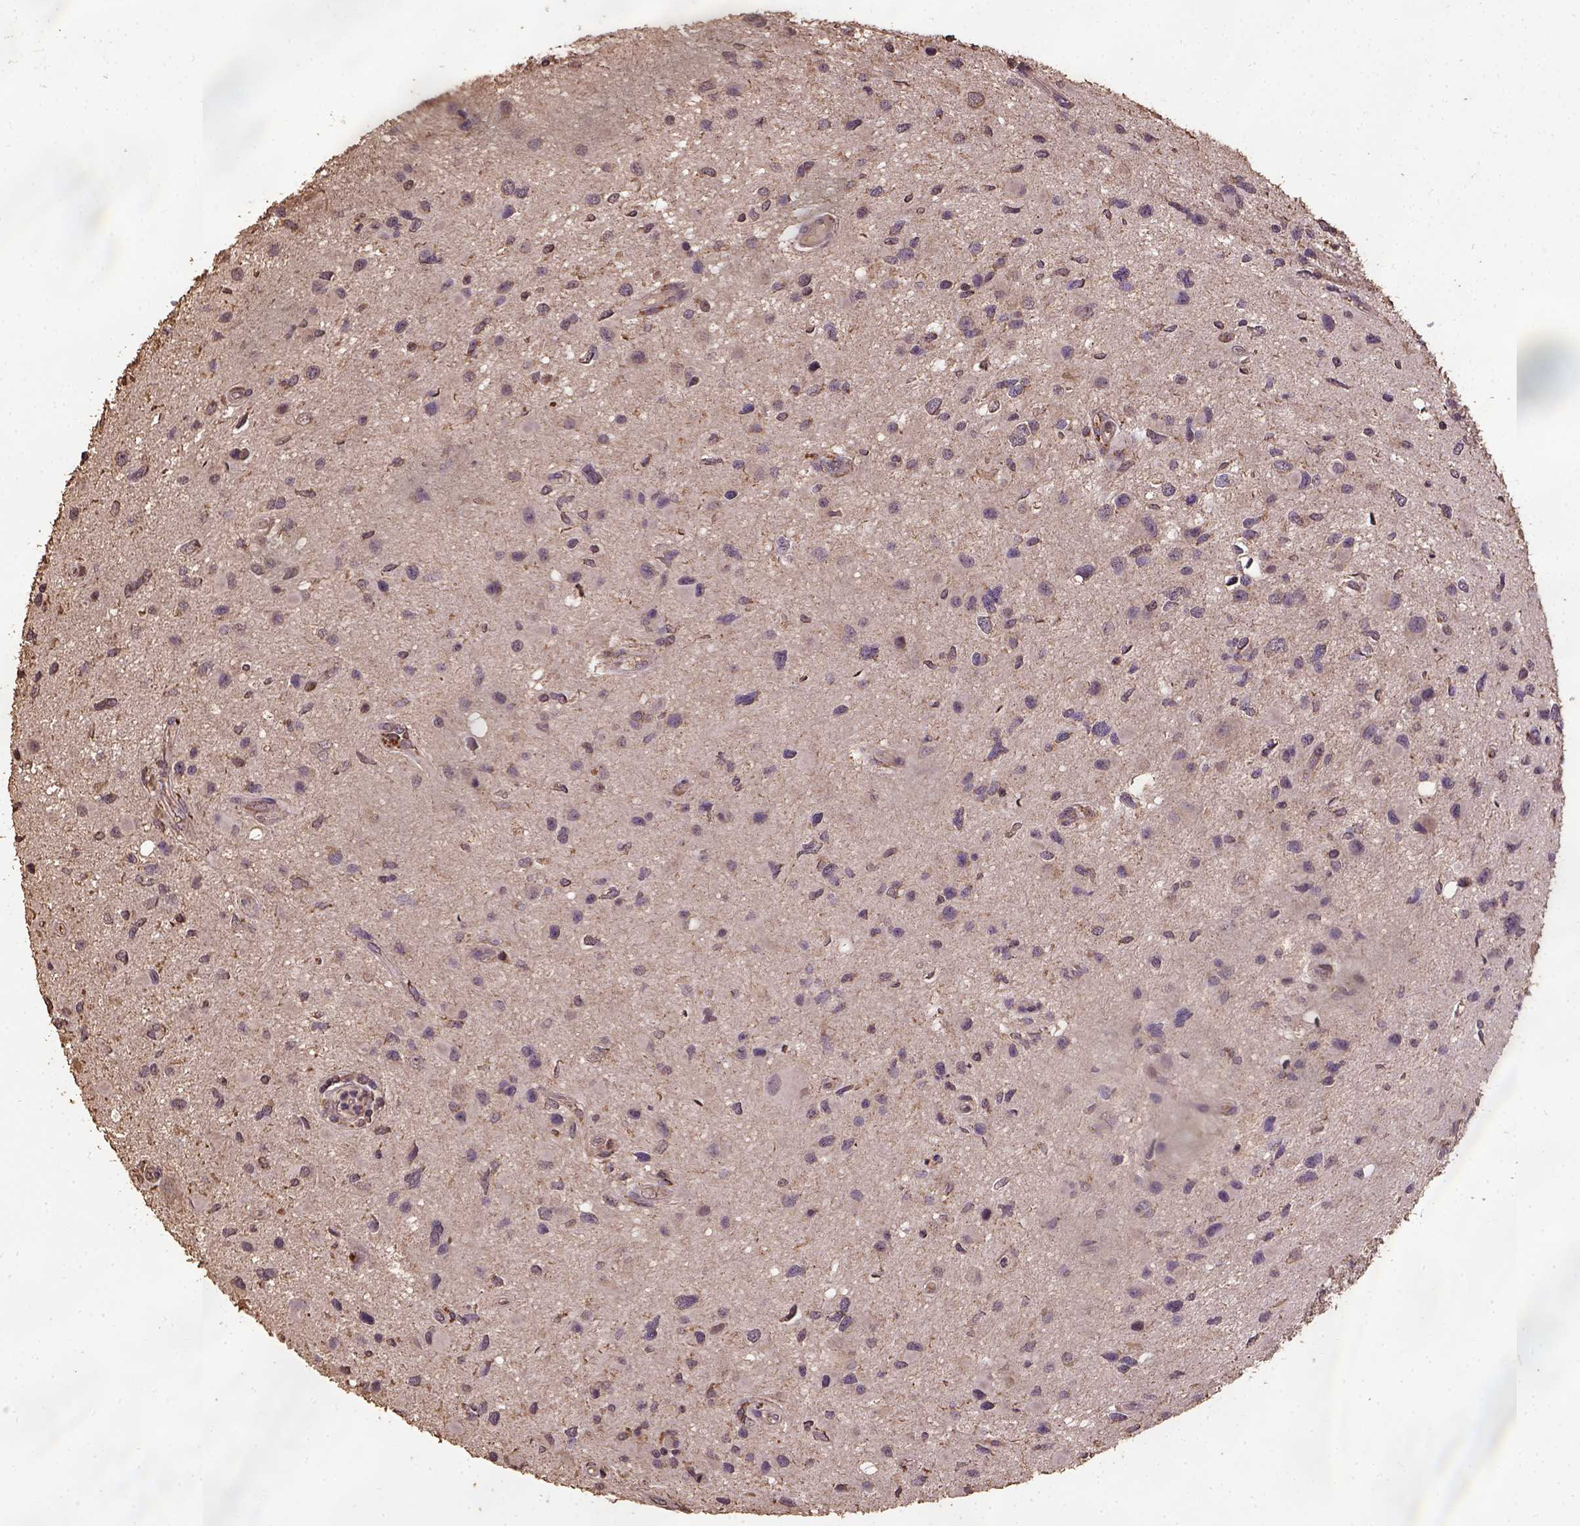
{"staining": {"intensity": "weak", "quantity": ">75%", "location": "cytoplasmic/membranous"}, "tissue": "glioma", "cell_type": "Tumor cells", "image_type": "cancer", "snomed": [{"axis": "morphology", "description": "Glioma, malignant, Low grade"}, {"axis": "topography", "description": "Brain"}], "caption": "Immunohistochemistry image of human malignant glioma (low-grade) stained for a protein (brown), which displays low levels of weak cytoplasmic/membranous expression in about >75% of tumor cells.", "gene": "ATP1B3", "patient": {"sex": "female", "age": 32}}